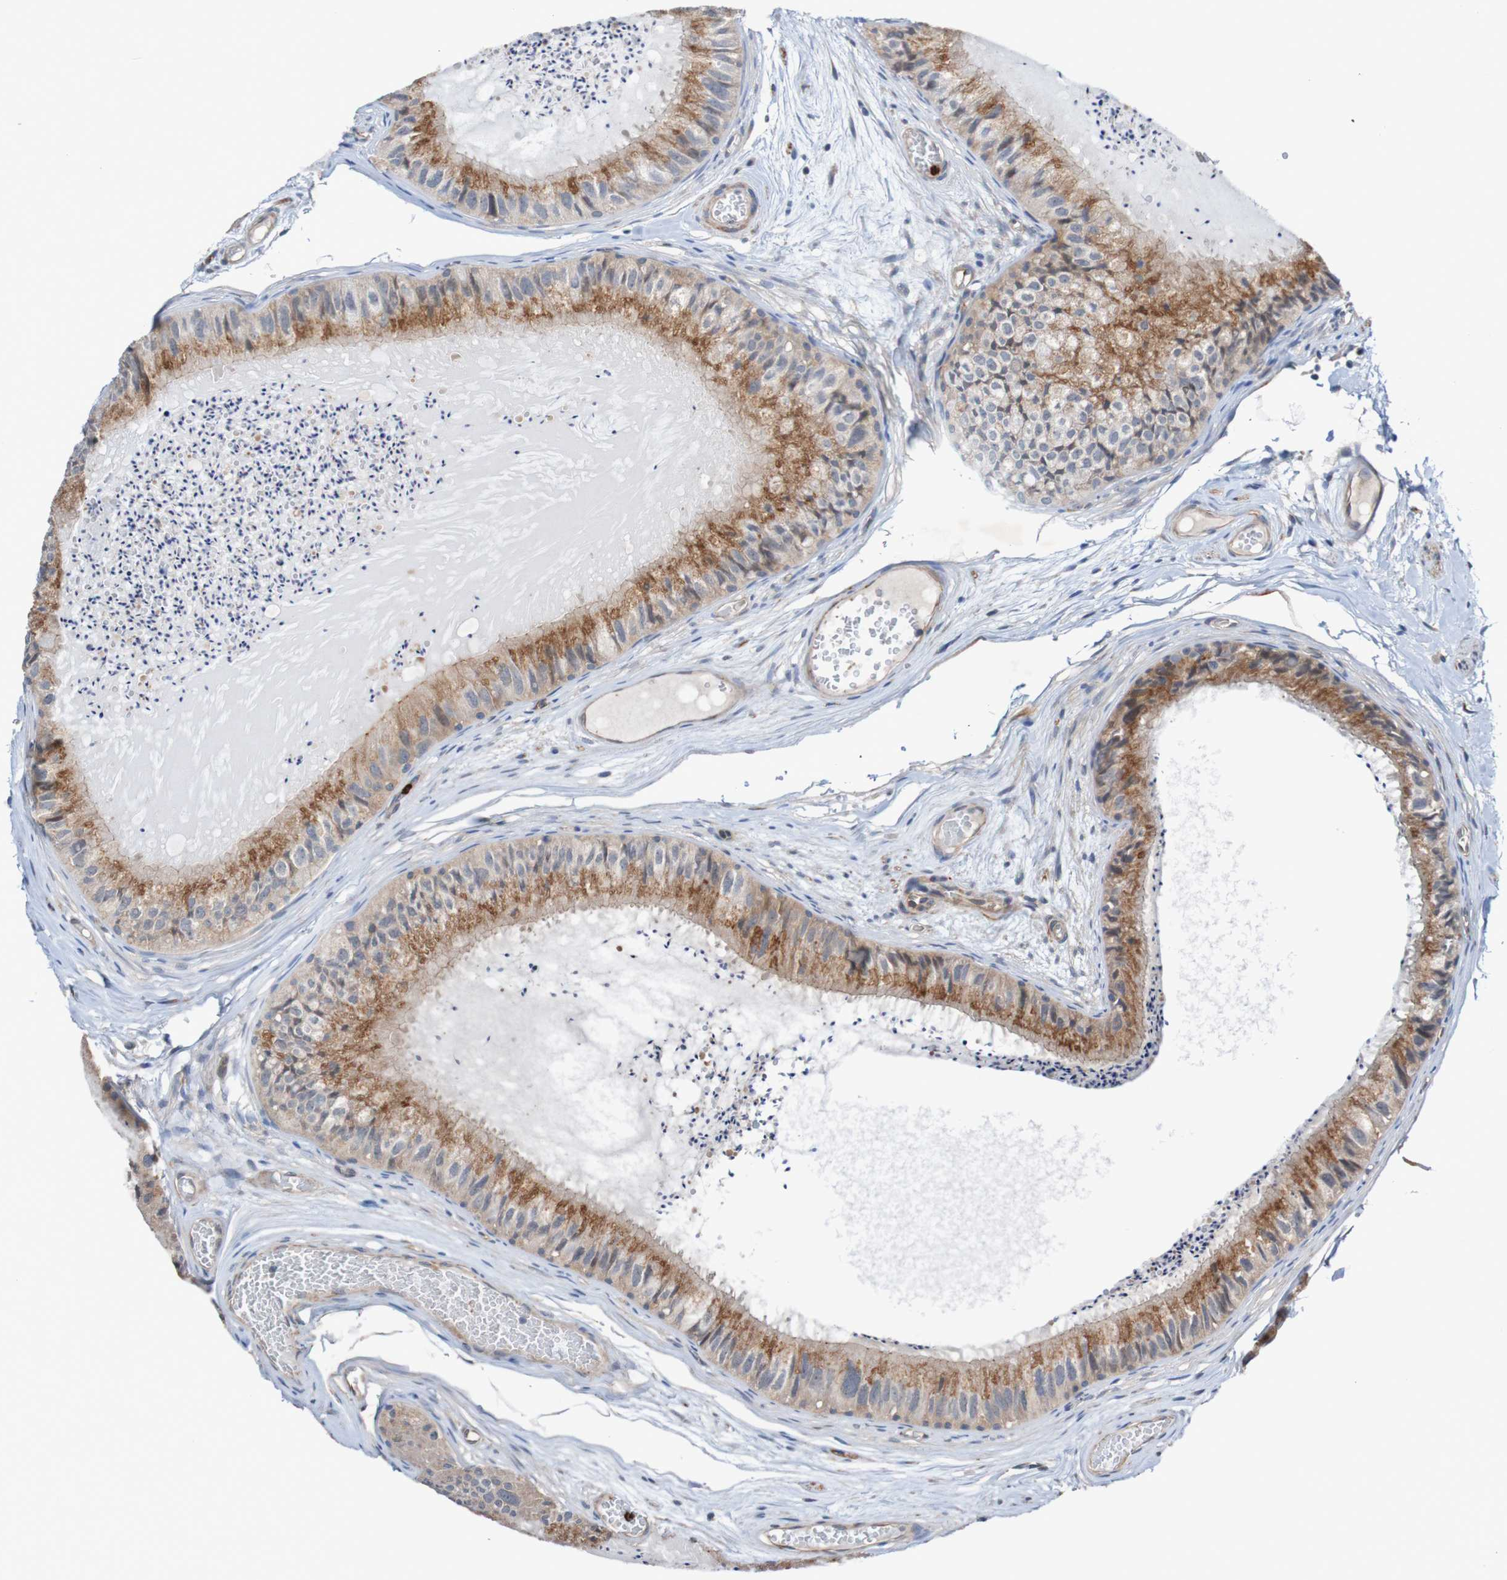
{"staining": {"intensity": "moderate", "quantity": ">75%", "location": "cytoplasmic/membranous"}, "tissue": "epididymis", "cell_type": "Glandular cells", "image_type": "normal", "snomed": [{"axis": "morphology", "description": "Normal tissue, NOS"}, {"axis": "topography", "description": "Epididymis"}], "caption": "Immunohistochemical staining of normal human epididymis displays >75% levels of moderate cytoplasmic/membranous protein positivity in about >75% of glandular cells.", "gene": "ST8SIA6", "patient": {"sex": "male", "age": 31}}